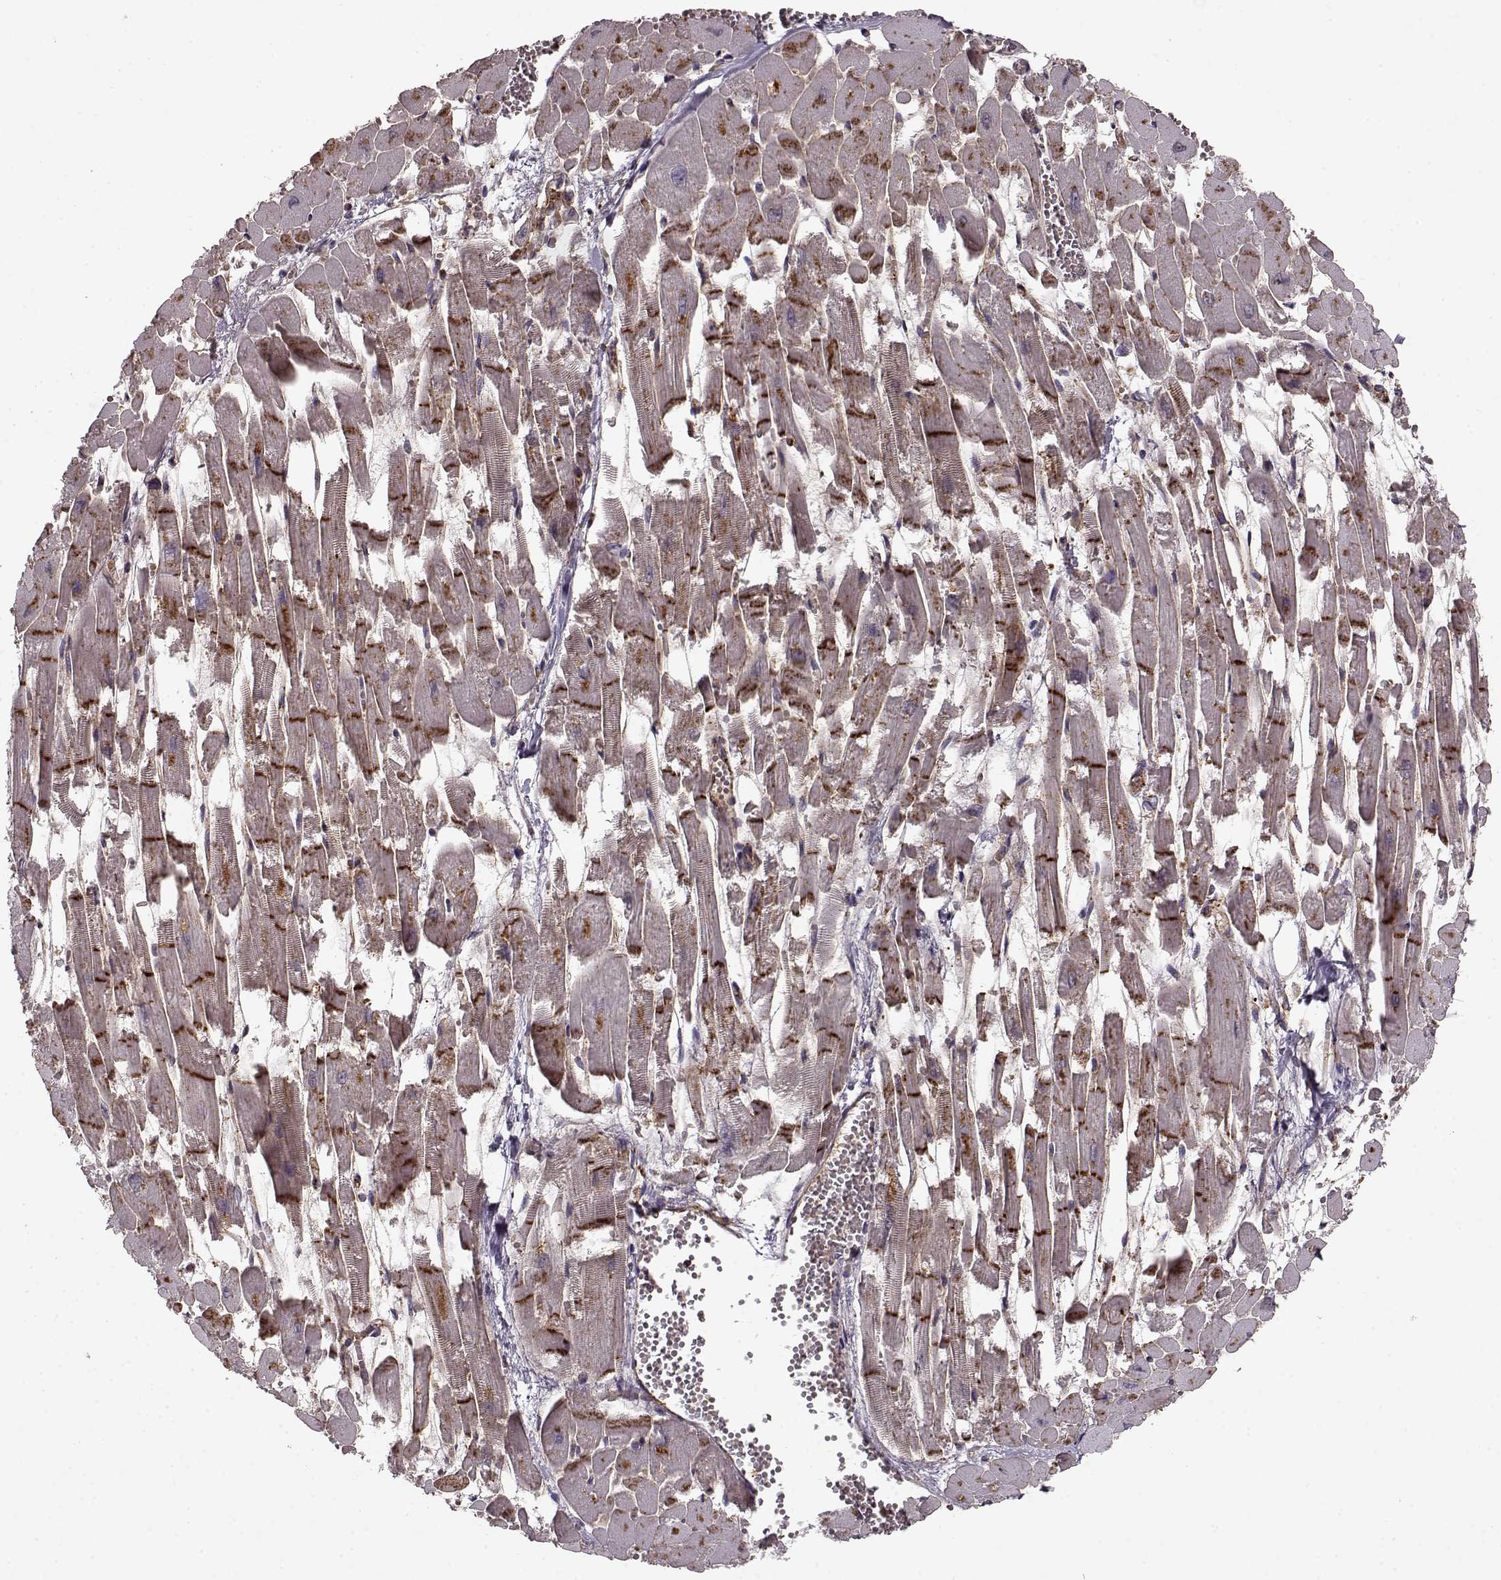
{"staining": {"intensity": "strong", "quantity": "25%-75%", "location": "cytoplasmic/membranous"}, "tissue": "heart muscle", "cell_type": "Cardiomyocytes", "image_type": "normal", "snomed": [{"axis": "morphology", "description": "Normal tissue, NOS"}, {"axis": "topography", "description": "Heart"}], "caption": "A high-resolution micrograph shows immunohistochemistry staining of benign heart muscle, which shows strong cytoplasmic/membranous positivity in about 25%-75% of cardiomyocytes.", "gene": "IFRD2", "patient": {"sex": "female", "age": 52}}